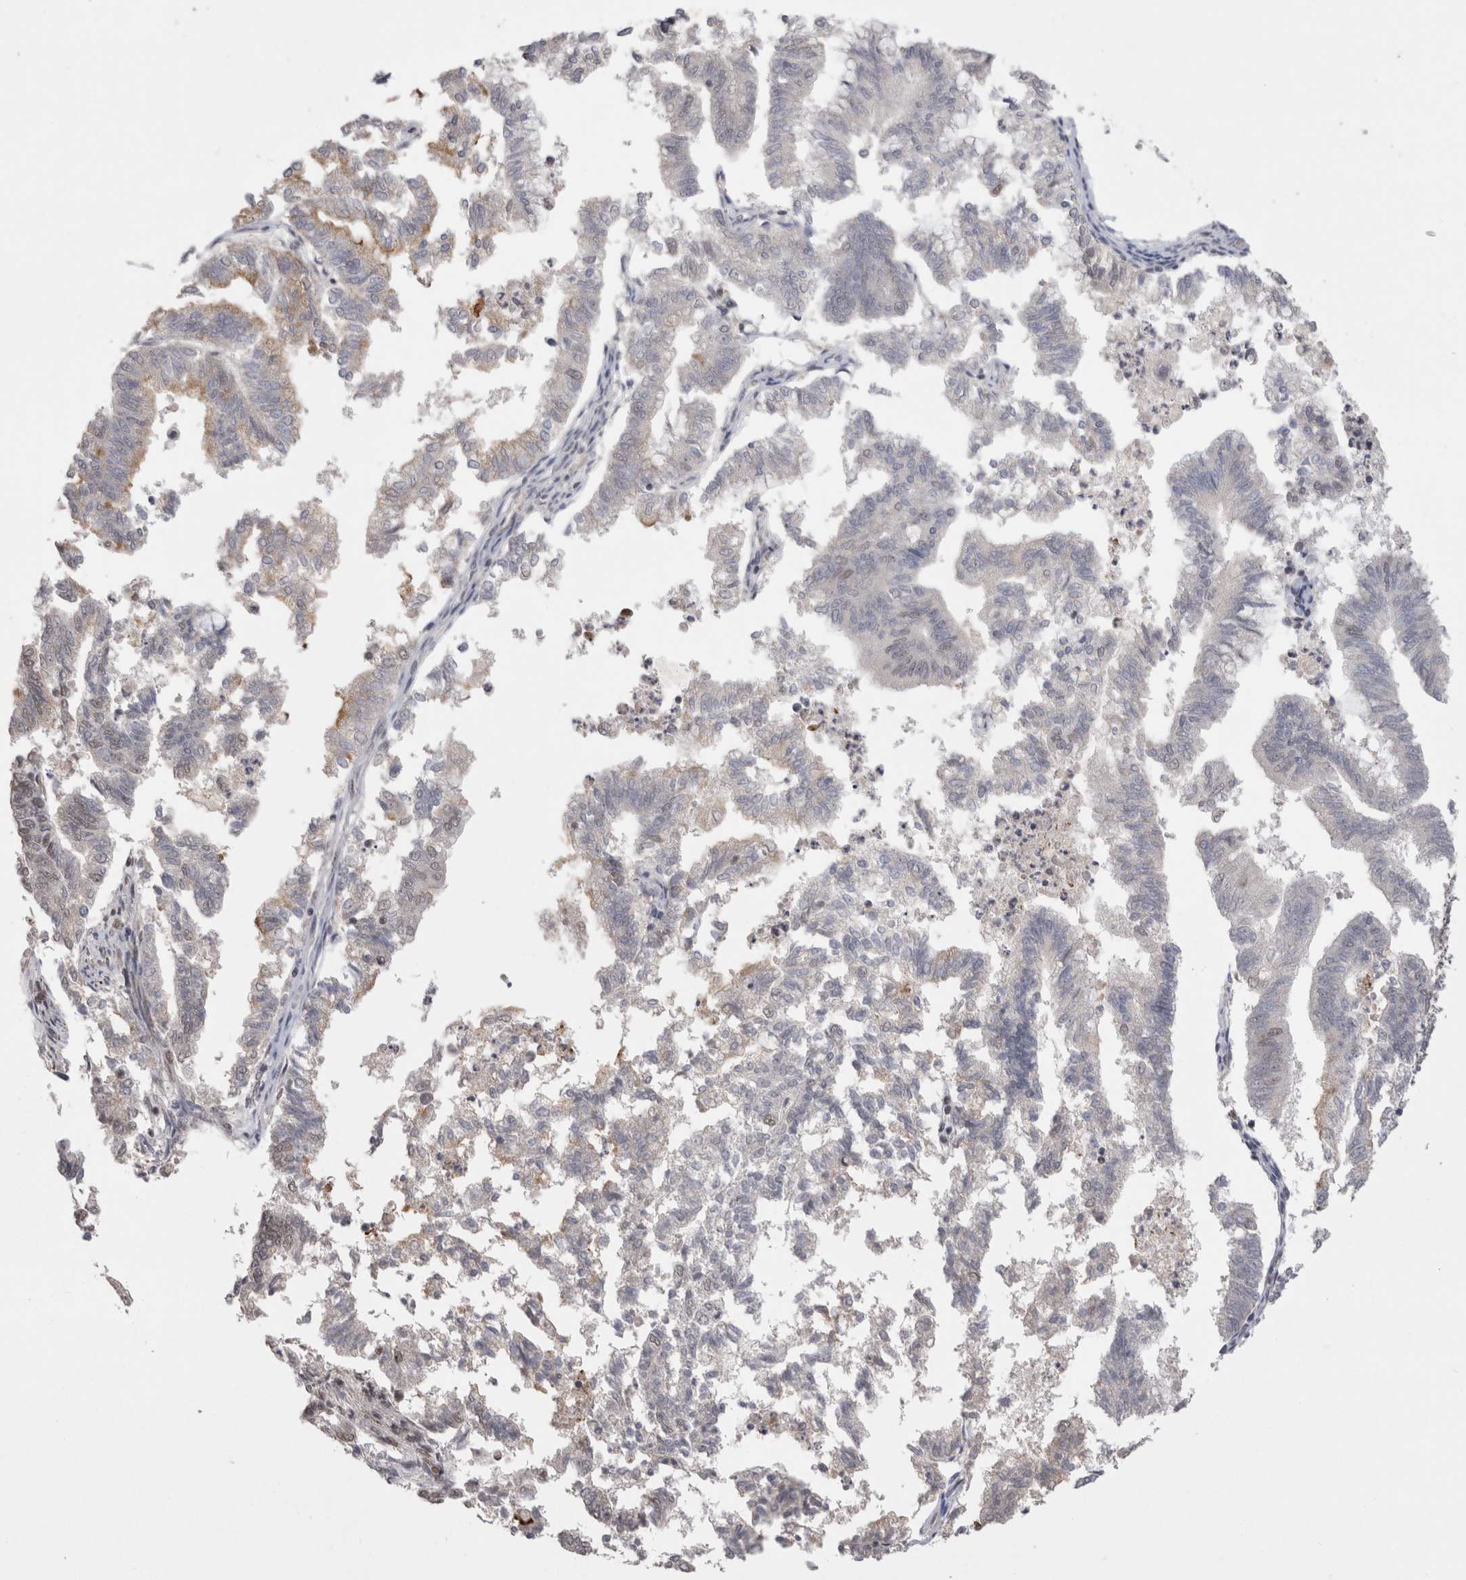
{"staining": {"intensity": "weak", "quantity": "25%-75%", "location": "cytoplasmic/membranous"}, "tissue": "endometrial cancer", "cell_type": "Tumor cells", "image_type": "cancer", "snomed": [{"axis": "morphology", "description": "Necrosis, NOS"}, {"axis": "morphology", "description": "Adenocarcinoma, NOS"}, {"axis": "topography", "description": "Endometrium"}], "caption": "Immunohistochemical staining of human endometrial cancer (adenocarcinoma) reveals weak cytoplasmic/membranous protein expression in approximately 25%-75% of tumor cells.", "gene": "DAXX", "patient": {"sex": "female", "age": 79}}